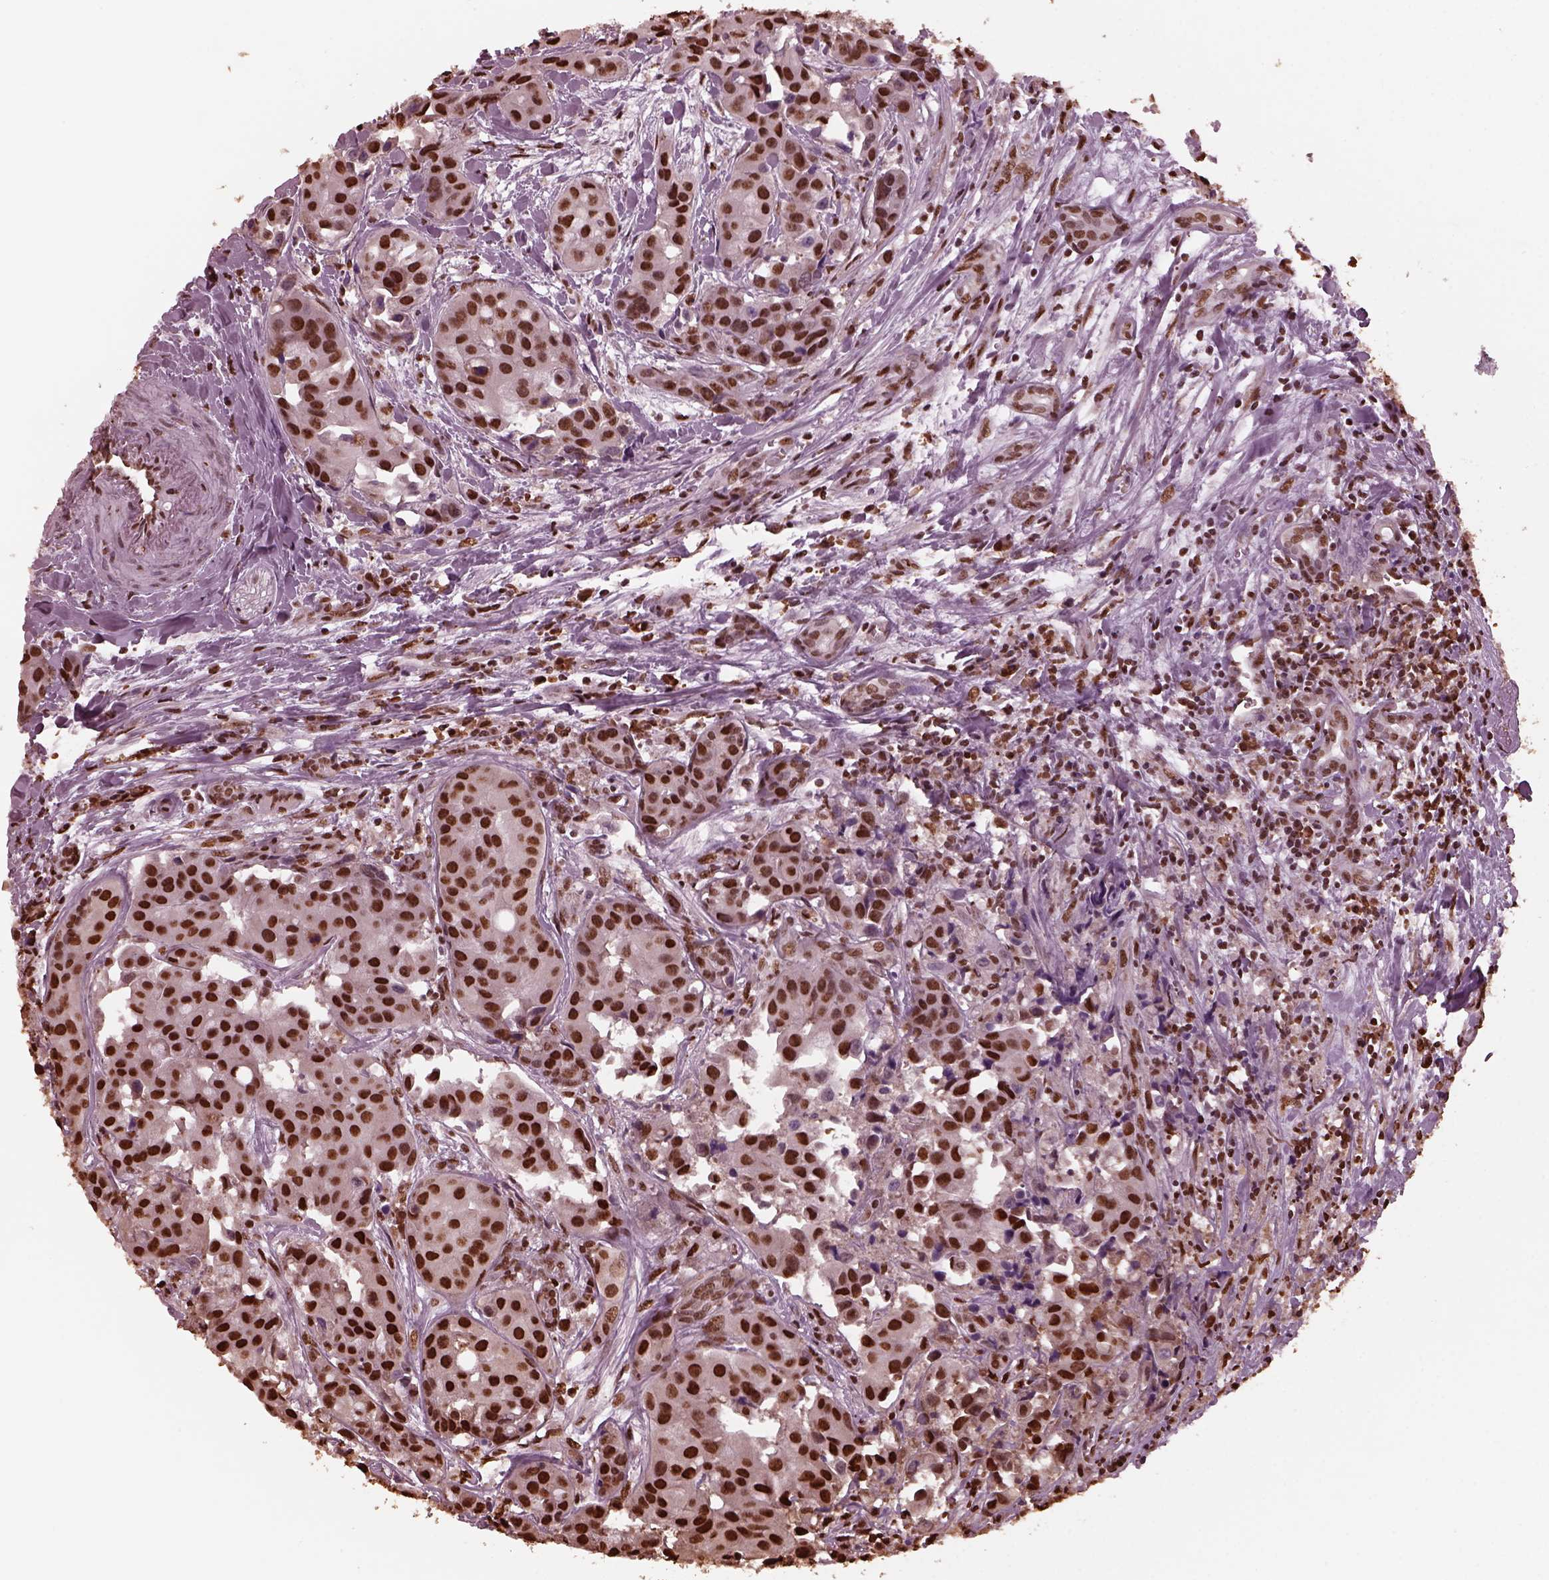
{"staining": {"intensity": "strong", "quantity": ">75%", "location": "nuclear"}, "tissue": "head and neck cancer", "cell_type": "Tumor cells", "image_type": "cancer", "snomed": [{"axis": "morphology", "description": "Adenocarcinoma, NOS"}, {"axis": "topography", "description": "Head-Neck"}], "caption": "The photomicrograph exhibits staining of head and neck adenocarcinoma, revealing strong nuclear protein positivity (brown color) within tumor cells. (DAB = brown stain, brightfield microscopy at high magnification).", "gene": "NSD1", "patient": {"sex": "male", "age": 76}}